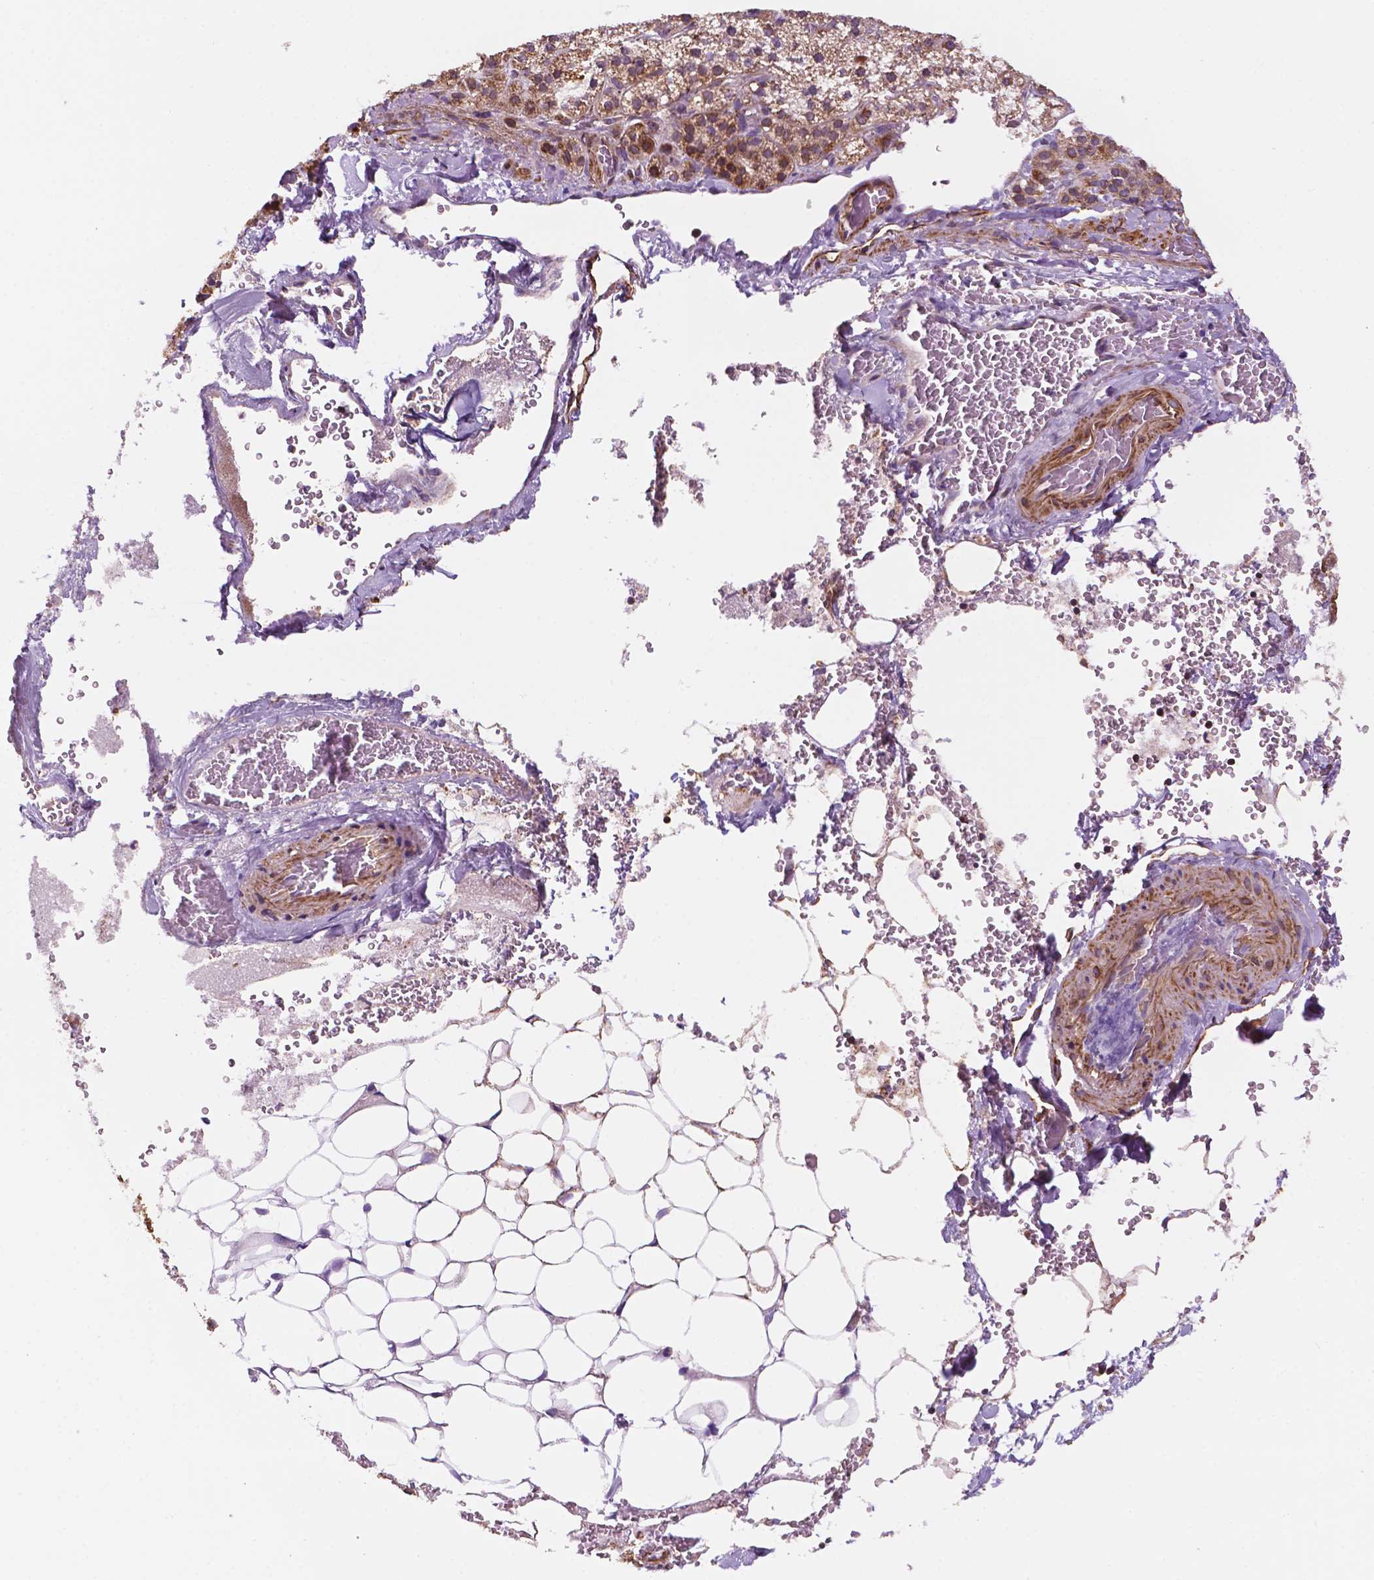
{"staining": {"intensity": "moderate", "quantity": ">75%", "location": "cytoplasmic/membranous"}, "tissue": "adrenal gland", "cell_type": "Glandular cells", "image_type": "normal", "snomed": [{"axis": "morphology", "description": "Normal tissue, NOS"}, {"axis": "topography", "description": "Adrenal gland"}], "caption": "A brown stain highlights moderate cytoplasmic/membranous staining of a protein in glandular cells of benign adrenal gland. The staining was performed using DAB (3,3'-diaminobenzidine) to visualize the protein expression in brown, while the nuclei were stained in blue with hematoxylin (Magnification: 20x).", "gene": "GEMIN4", "patient": {"sex": "male", "age": 53}}